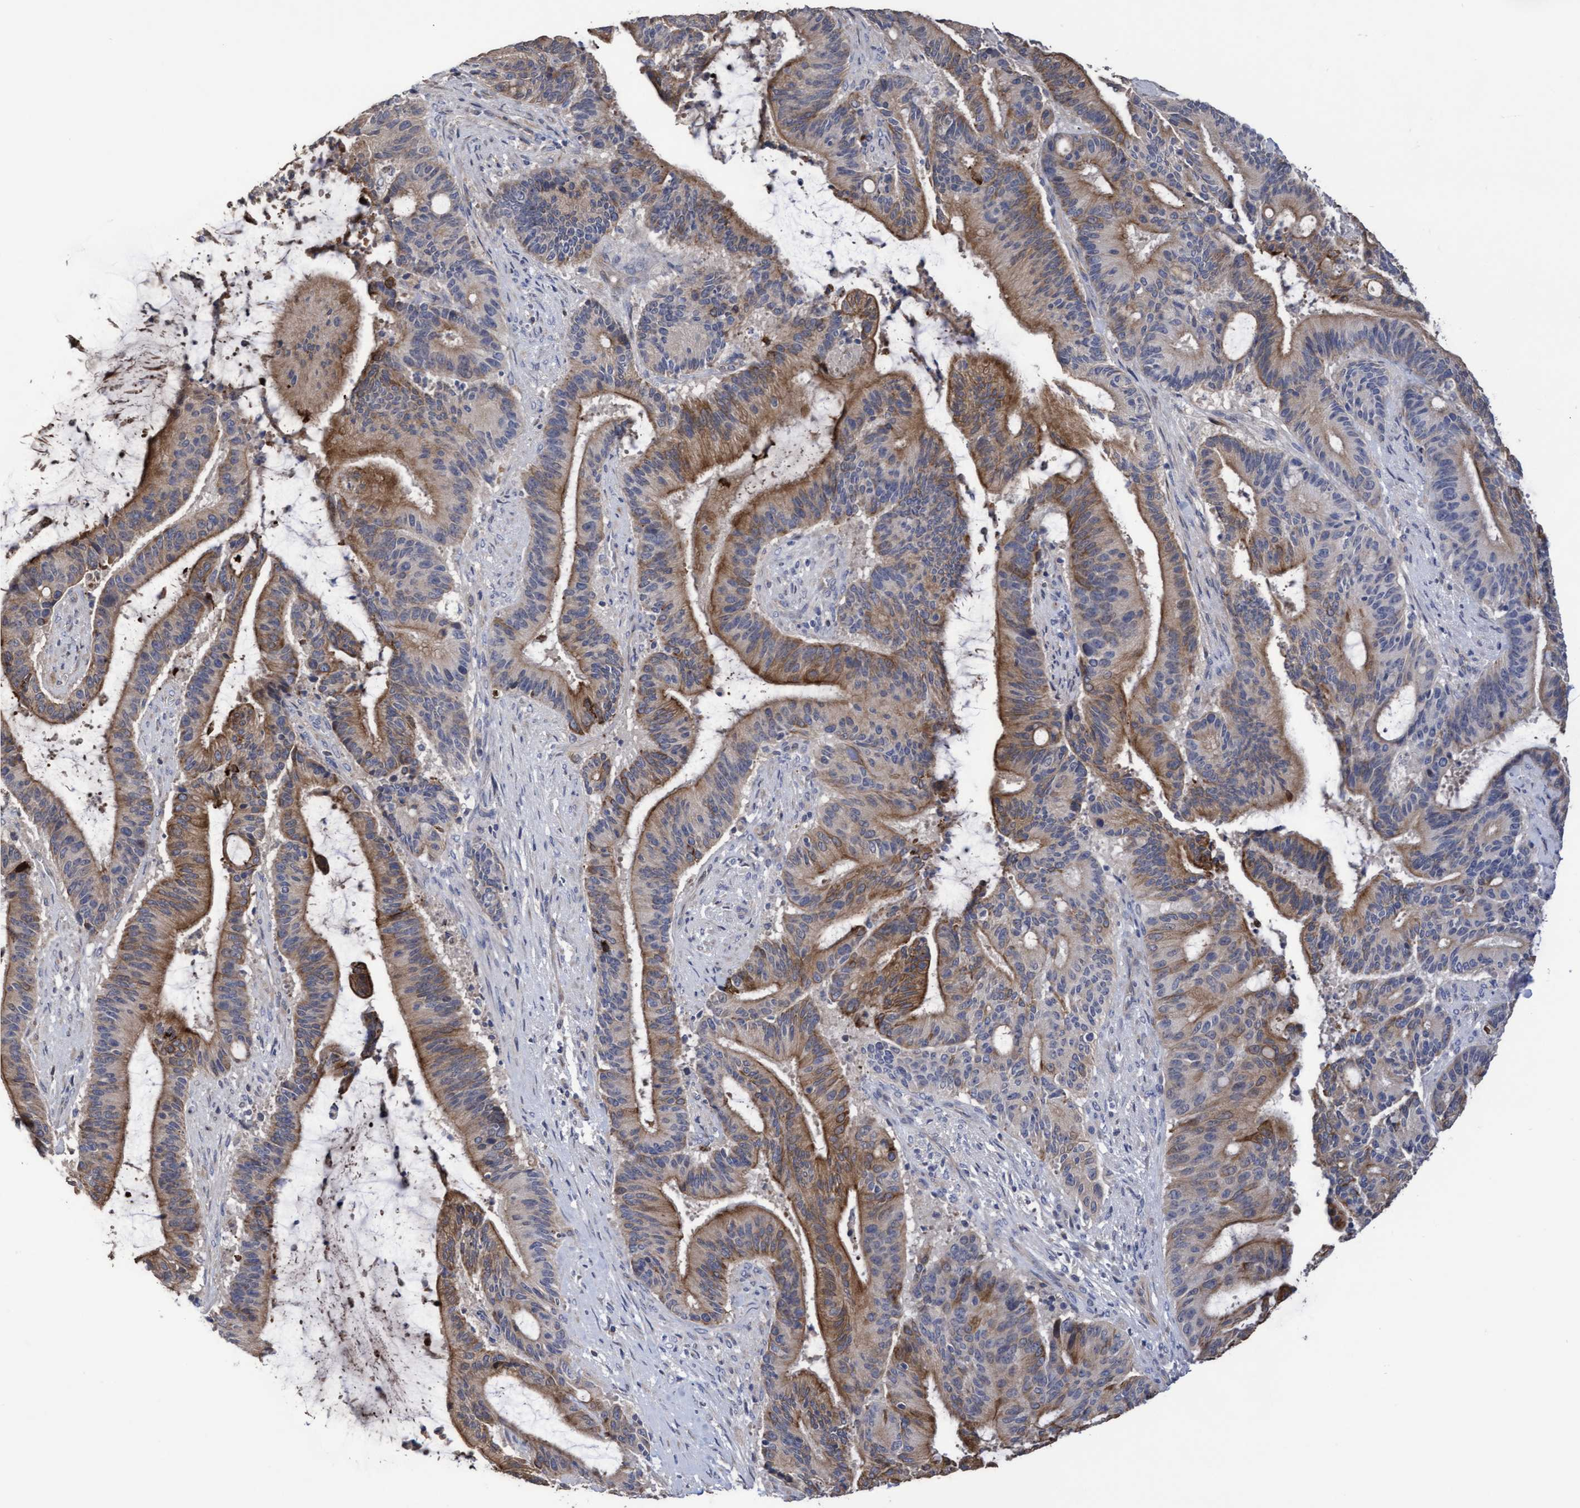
{"staining": {"intensity": "moderate", "quantity": ">75%", "location": "cytoplasmic/membranous"}, "tissue": "liver cancer", "cell_type": "Tumor cells", "image_type": "cancer", "snomed": [{"axis": "morphology", "description": "Normal tissue, NOS"}, {"axis": "morphology", "description": "Cholangiocarcinoma"}, {"axis": "topography", "description": "Liver"}, {"axis": "topography", "description": "Peripheral nerve tissue"}], "caption": "Tumor cells display moderate cytoplasmic/membranous positivity in about >75% of cells in liver cancer.", "gene": "KRT24", "patient": {"sex": "female", "age": 73}}